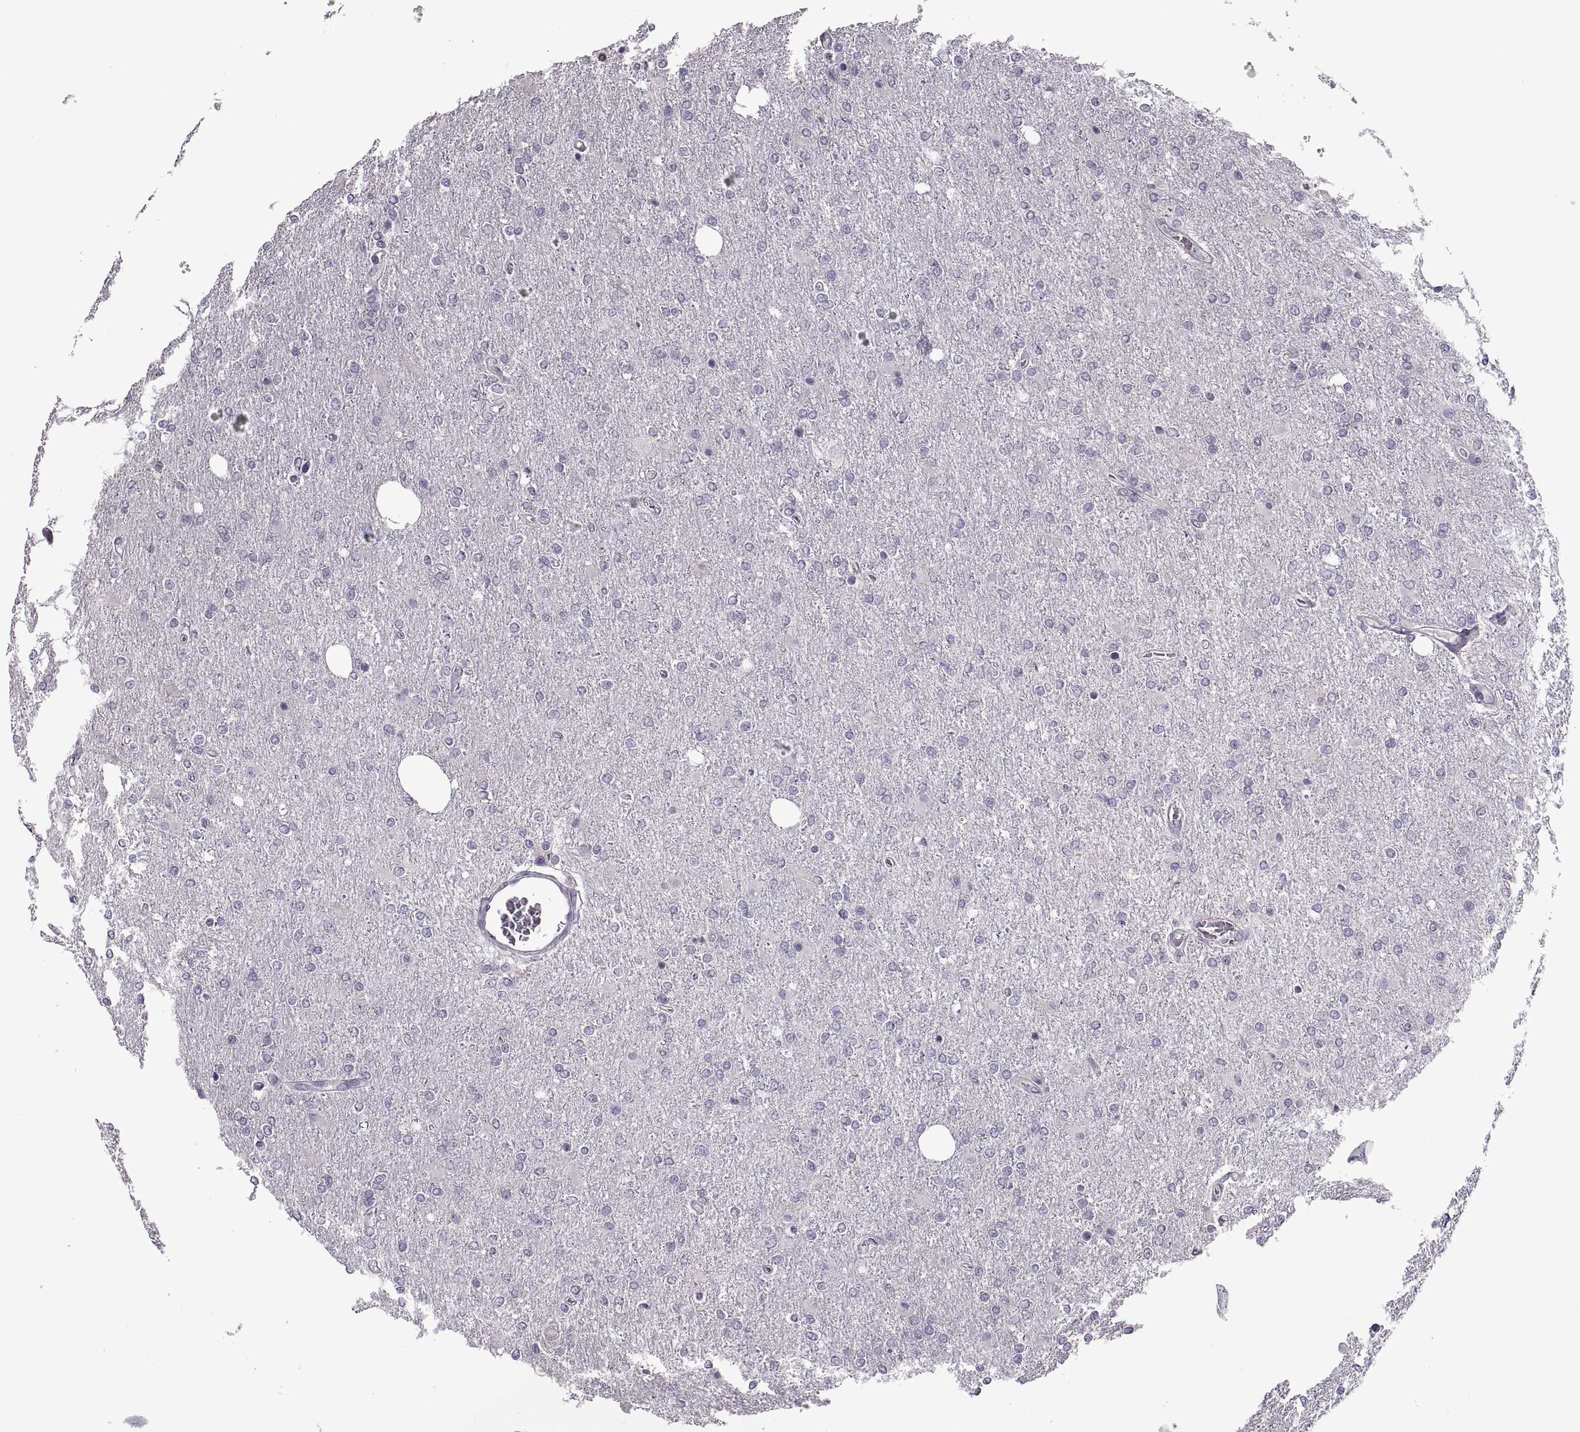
{"staining": {"intensity": "negative", "quantity": "none", "location": "none"}, "tissue": "glioma", "cell_type": "Tumor cells", "image_type": "cancer", "snomed": [{"axis": "morphology", "description": "Glioma, malignant, High grade"}, {"axis": "topography", "description": "Cerebral cortex"}], "caption": "DAB (3,3'-diaminobenzidine) immunohistochemical staining of malignant high-grade glioma displays no significant positivity in tumor cells.", "gene": "LETM2", "patient": {"sex": "male", "age": 70}}